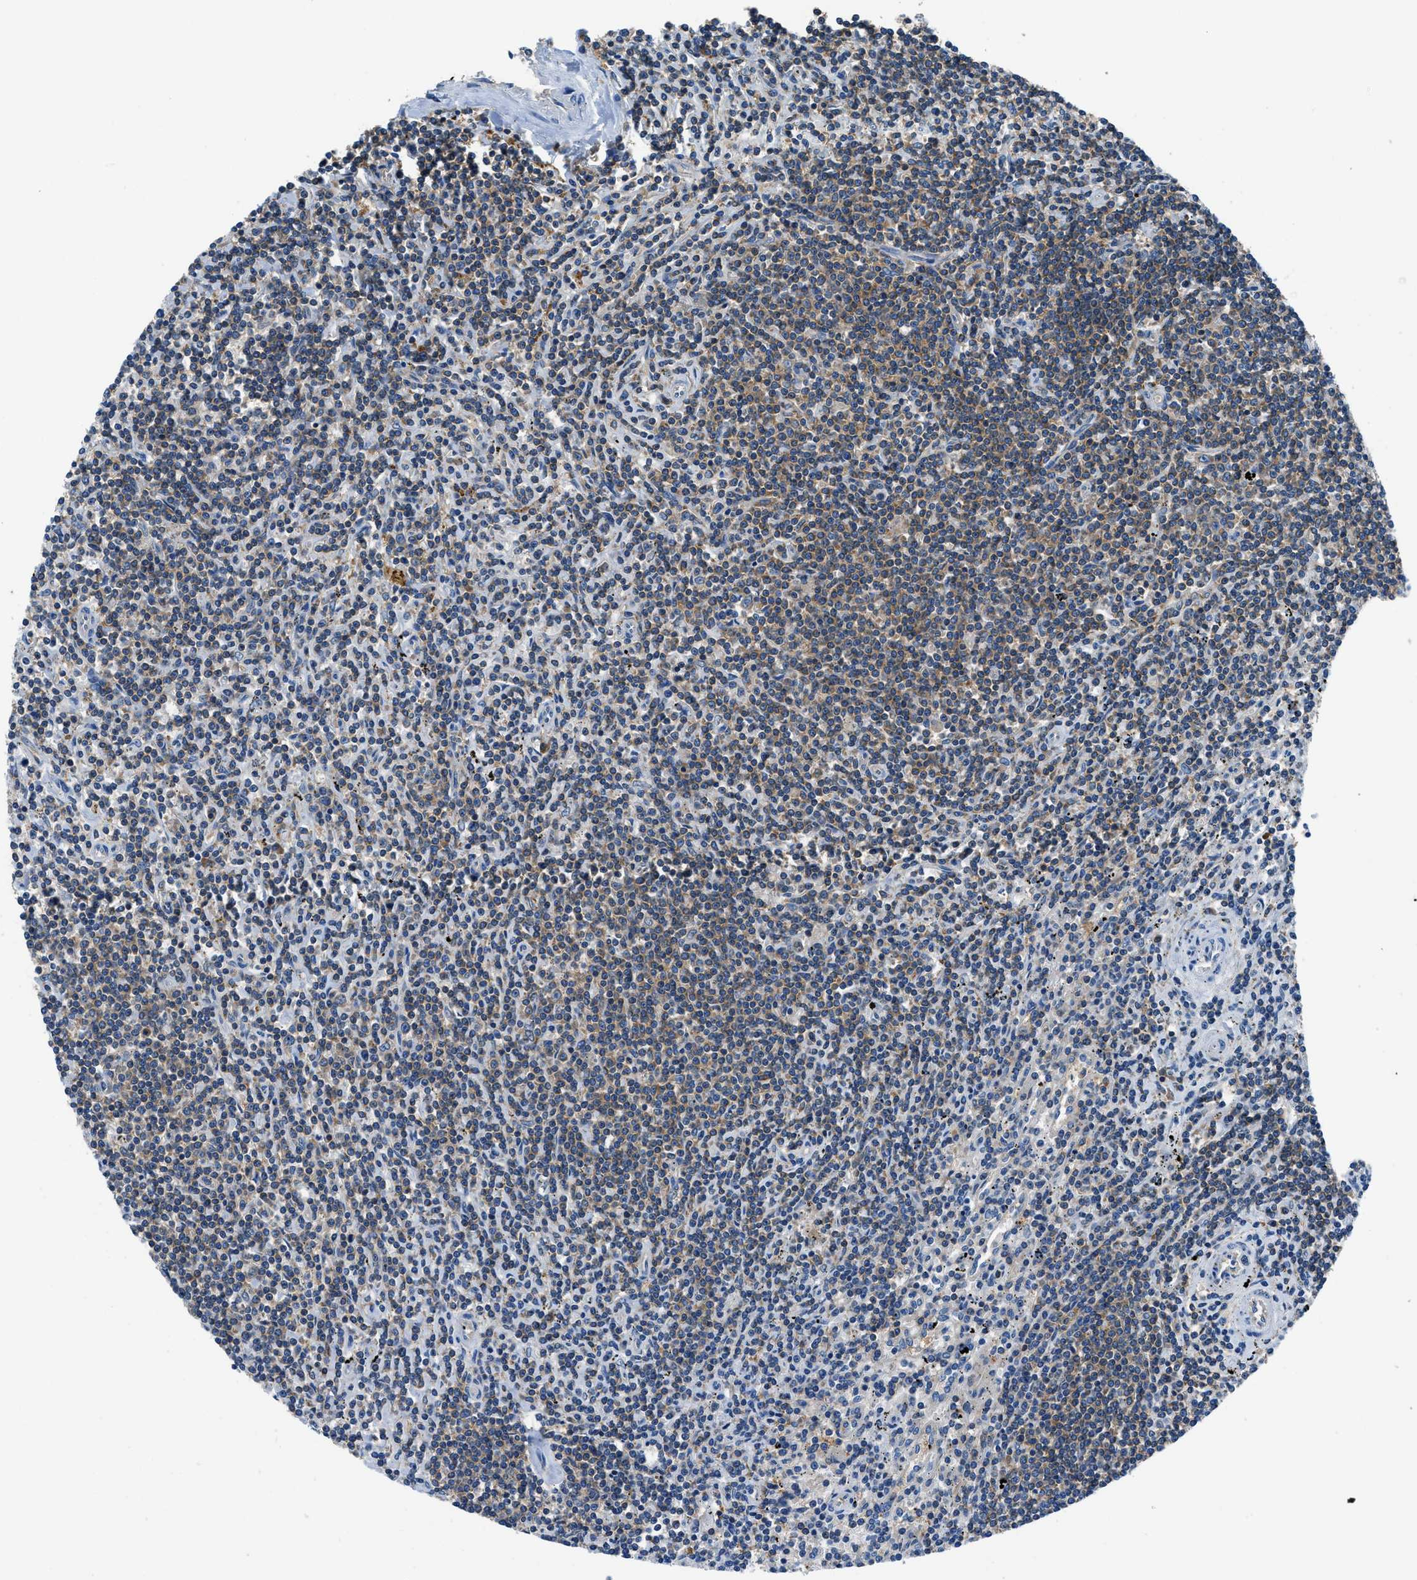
{"staining": {"intensity": "weak", "quantity": "25%-75%", "location": "cytoplasmic/membranous"}, "tissue": "lymphoma", "cell_type": "Tumor cells", "image_type": "cancer", "snomed": [{"axis": "morphology", "description": "Malignant lymphoma, non-Hodgkin's type, Low grade"}, {"axis": "topography", "description": "Spleen"}], "caption": "Protein staining of low-grade malignant lymphoma, non-Hodgkin's type tissue displays weak cytoplasmic/membranous staining in approximately 25%-75% of tumor cells. The protein of interest is stained brown, and the nuclei are stained in blue (DAB (3,3'-diaminobenzidine) IHC with brightfield microscopy, high magnification).", "gene": "SARS1", "patient": {"sex": "male", "age": 76}}